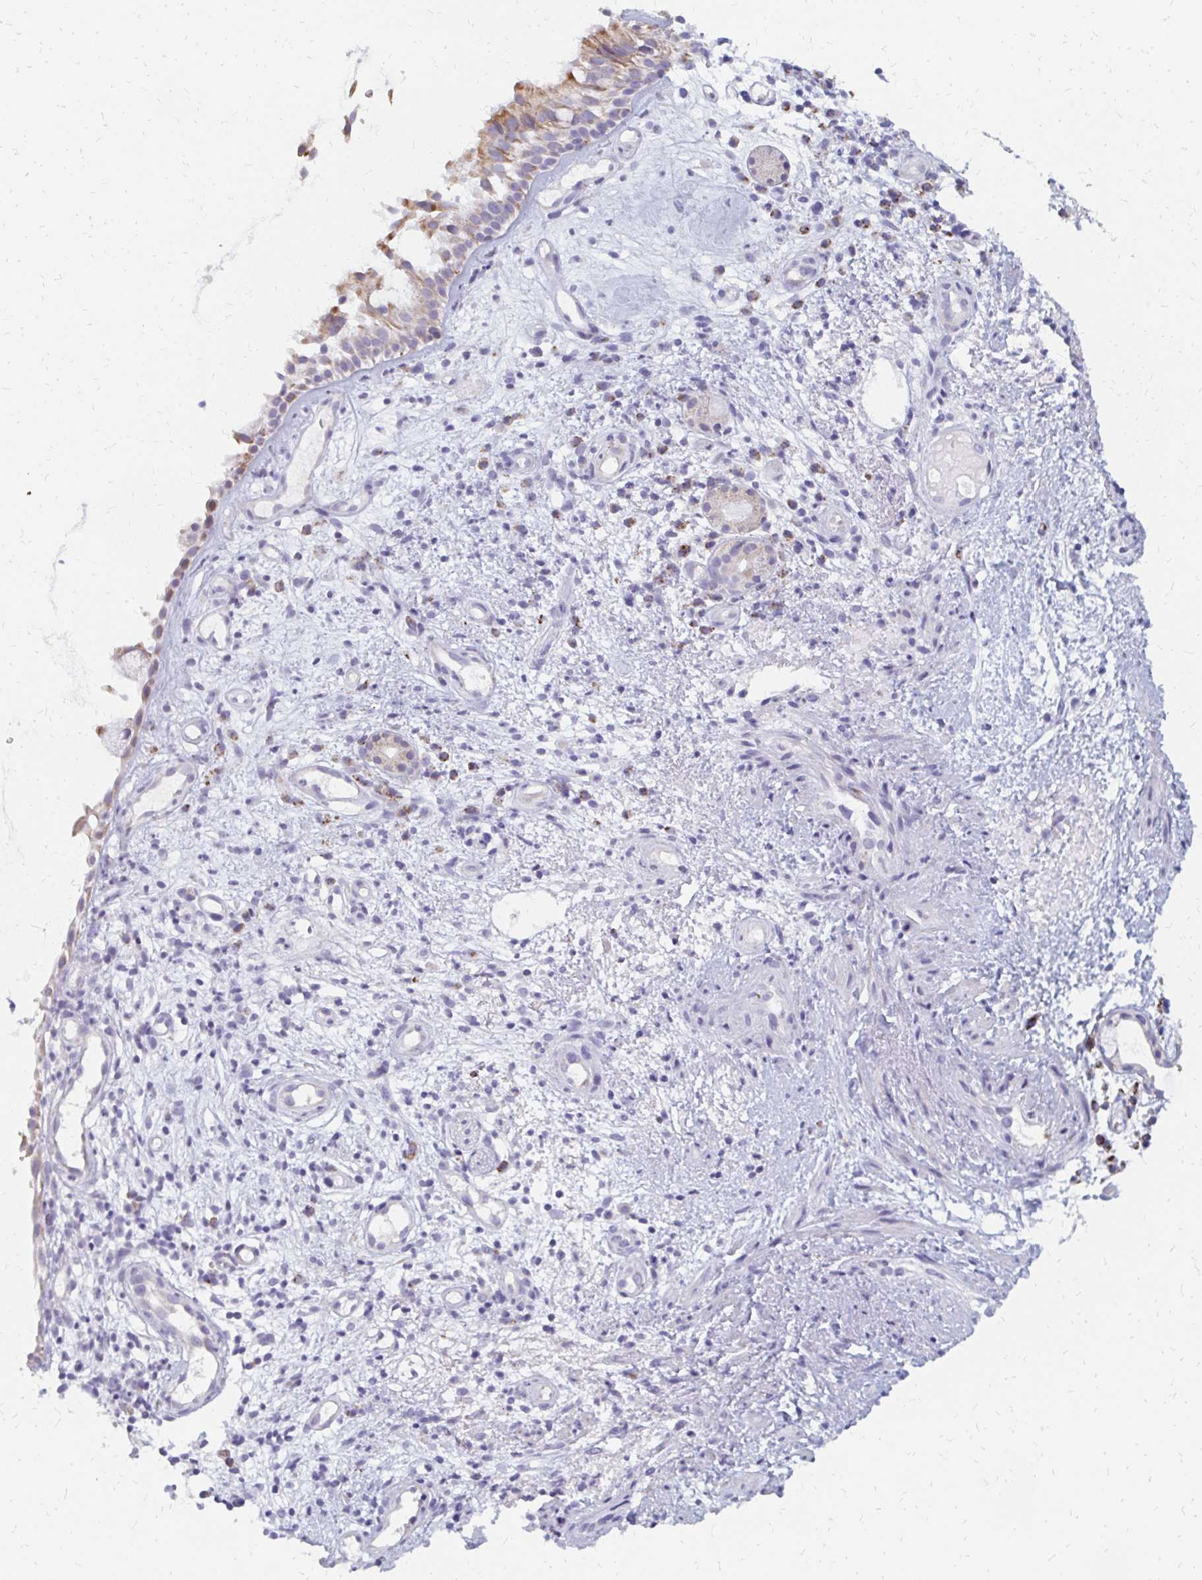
{"staining": {"intensity": "moderate", "quantity": "<25%", "location": "cytoplasmic/membranous"}, "tissue": "nasopharynx", "cell_type": "Respiratory epithelial cells", "image_type": "normal", "snomed": [{"axis": "morphology", "description": "Normal tissue, NOS"}, {"axis": "morphology", "description": "Inflammation, NOS"}, {"axis": "topography", "description": "Nasopharynx"}], "caption": "Human nasopharynx stained with a brown dye exhibits moderate cytoplasmic/membranous positive expression in about <25% of respiratory epithelial cells.", "gene": "OR10V1", "patient": {"sex": "male", "age": 54}}